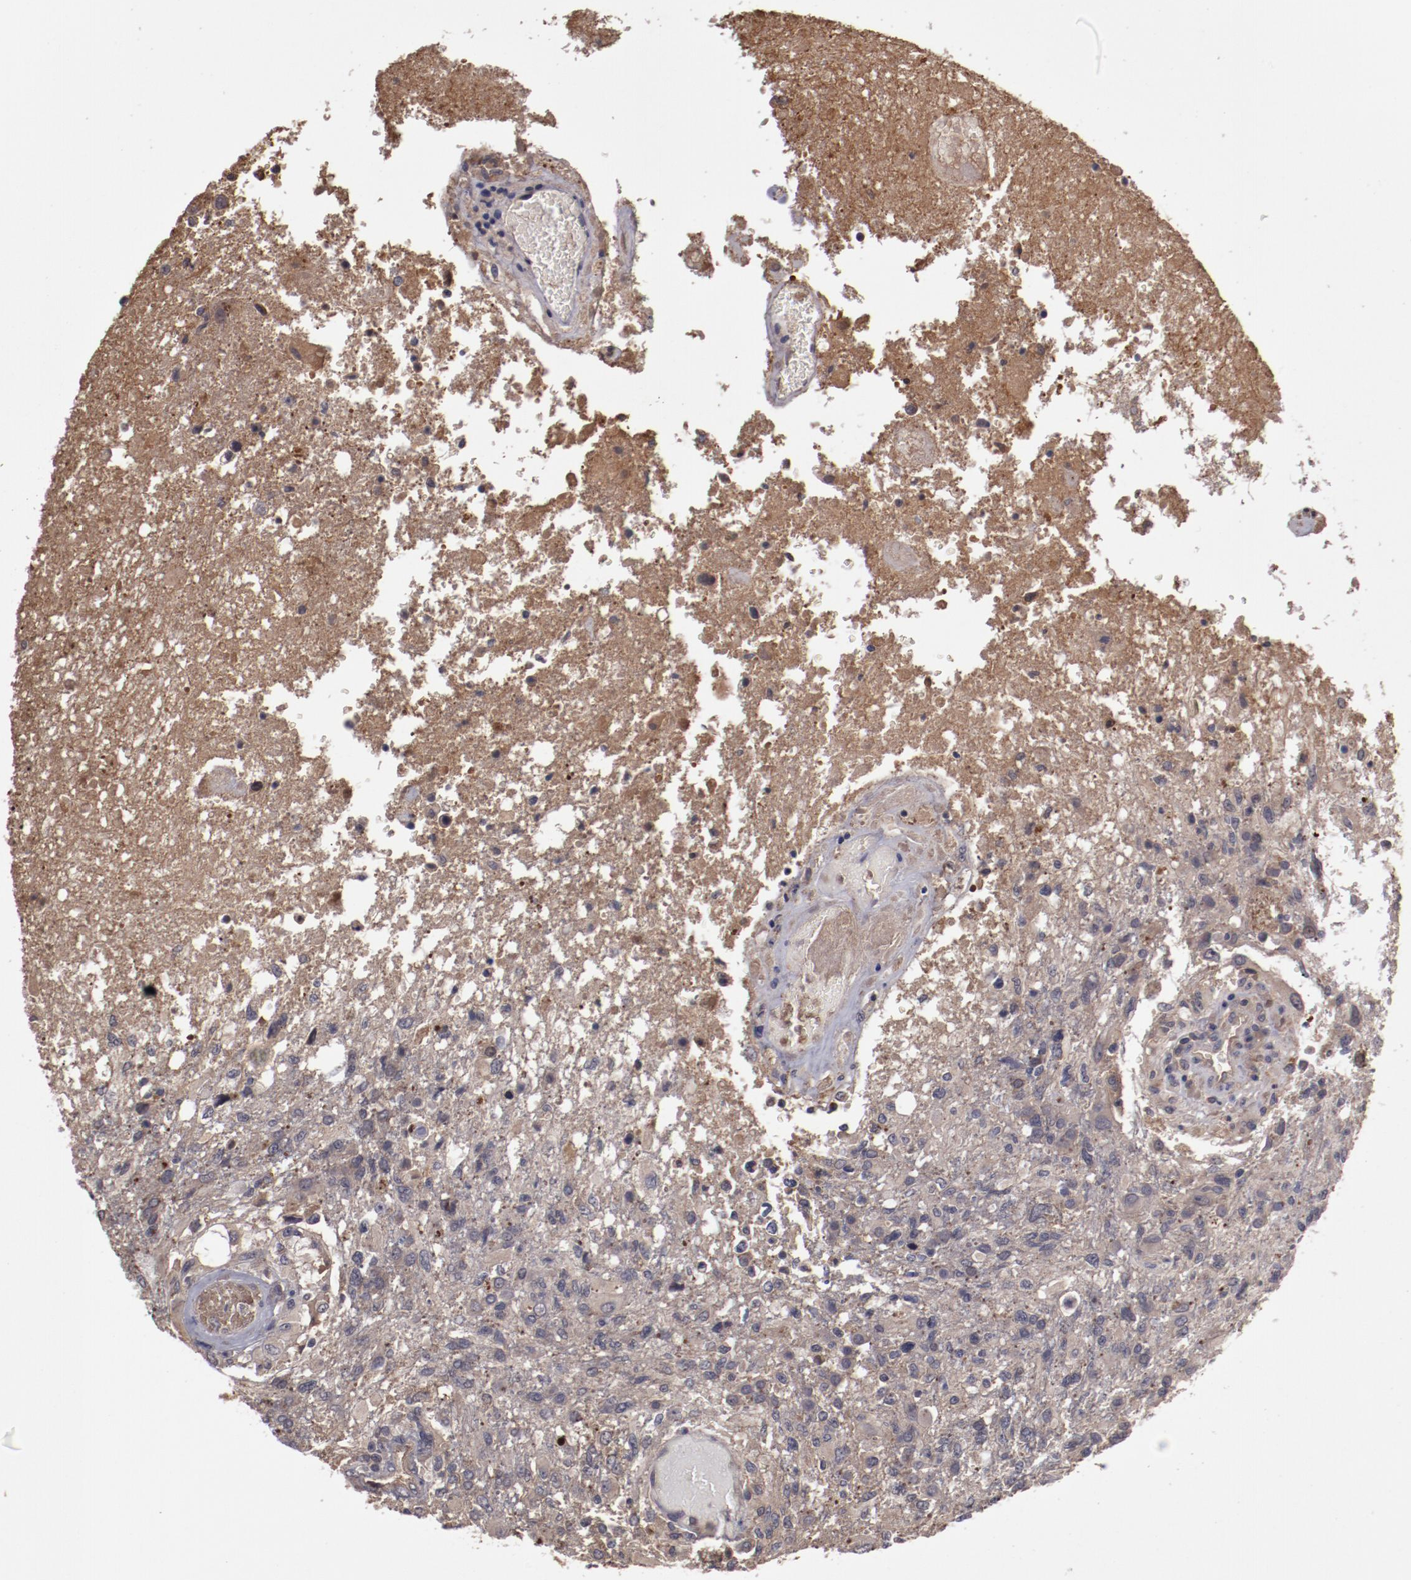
{"staining": {"intensity": "moderate", "quantity": "25%-75%", "location": "cytoplasmic/membranous"}, "tissue": "glioma", "cell_type": "Tumor cells", "image_type": "cancer", "snomed": [{"axis": "morphology", "description": "Glioma, malignant, High grade"}, {"axis": "topography", "description": "Cerebral cortex"}], "caption": "Moderate cytoplasmic/membranous expression for a protein is present in about 25%-75% of tumor cells of glioma using immunohistochemistry (IHC).", "gene": "CP", "patient": {"sex": "male", "age": 79}}